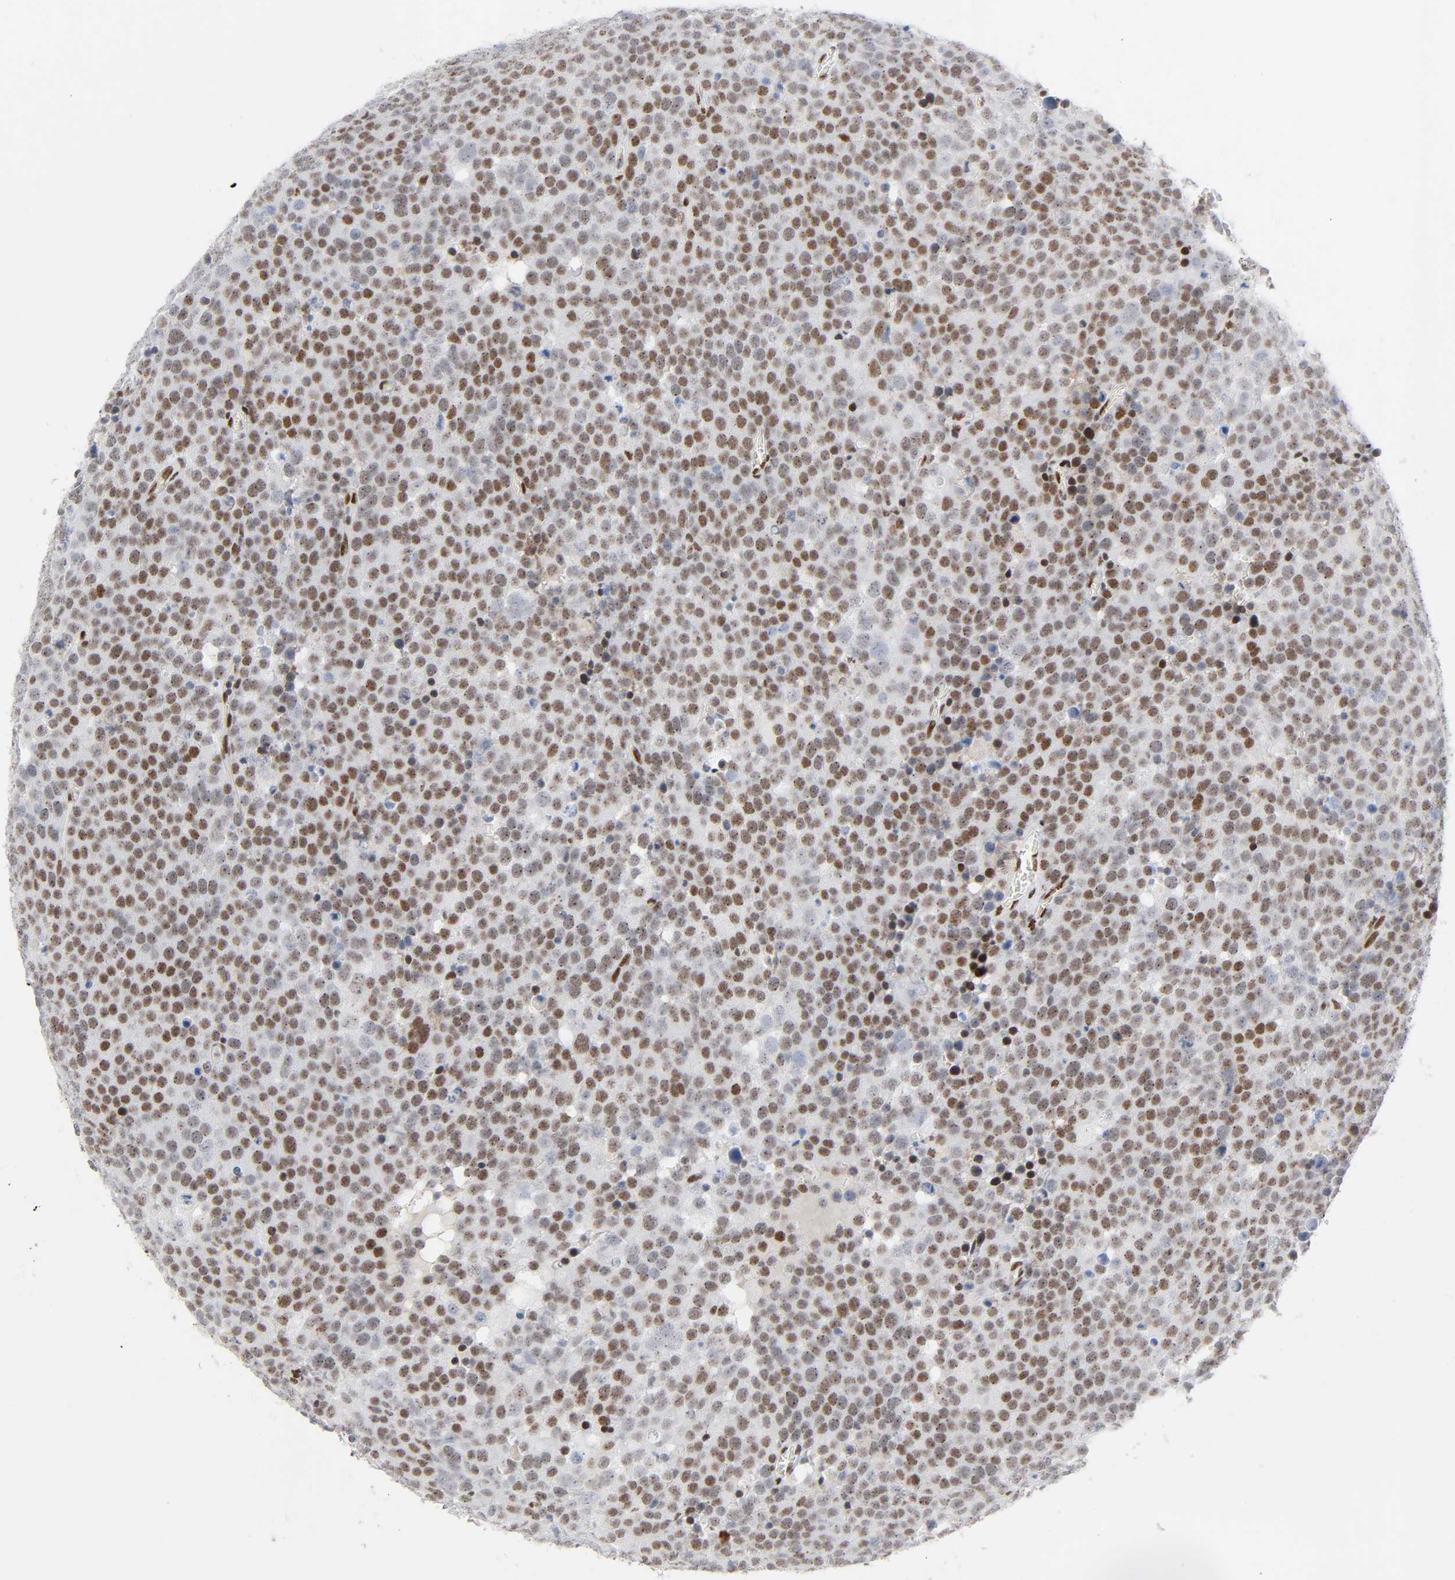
{"staining": {"intensity": "moderate", "quantity": ">75%", "location": "nuclear"}, "tissue": "testis cancer", "cell_type": "Tumor cells", "image_type": "cancer", "snomed": [{"axis": "morphology", "description": "Seminoma, NOS"}, {"axis": "topography", "description": "Testis"}], "caption": "Protein expression analysis of human testis cancer reveals moderate nuclear staining in approximately >75% of tumor cells.", "gene": "HSF1", "patient": {"sex": "male", "age": 71}}